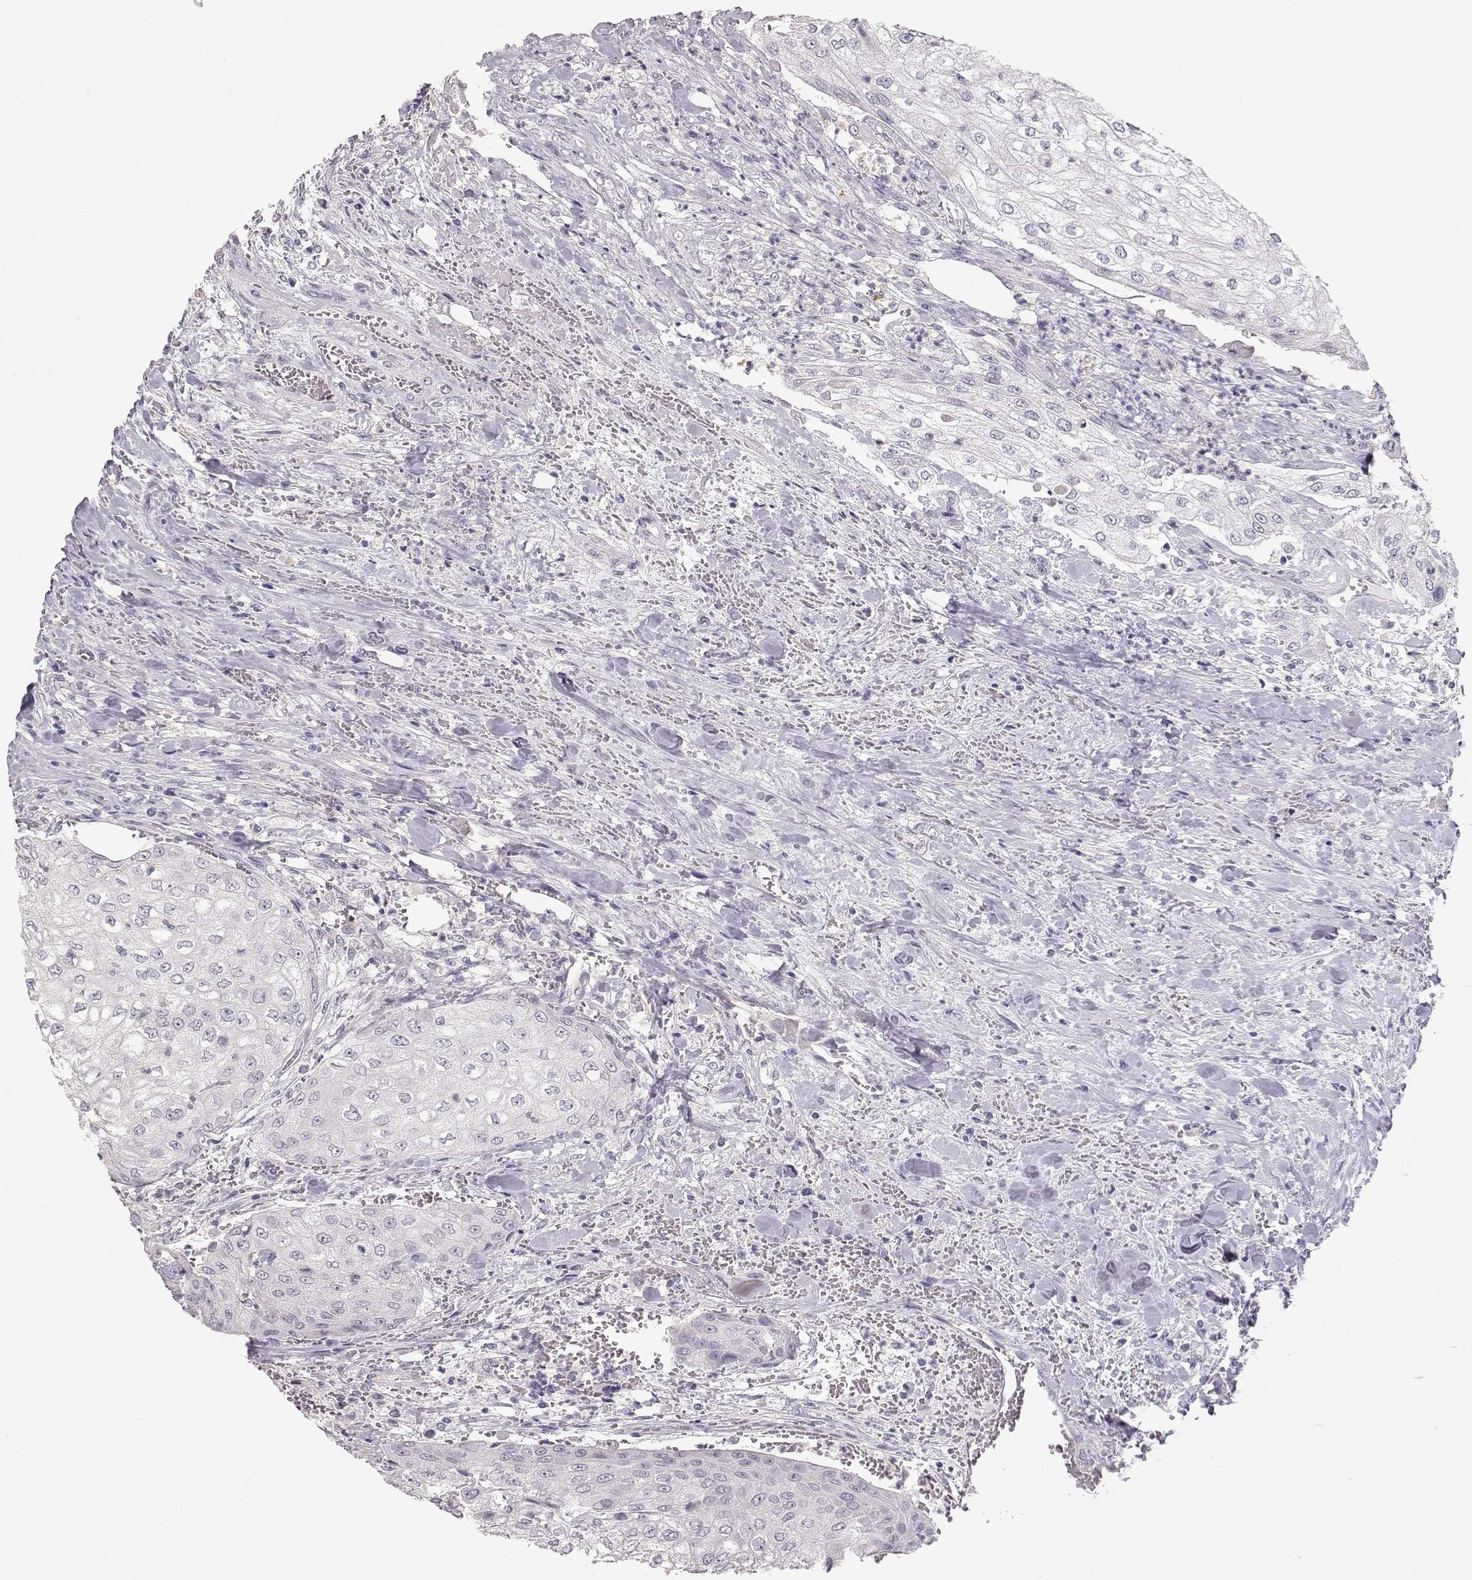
{"staining": {"intensity": "negative", "quantity": "none", "location": "none"}, "tissue": "urothelial cancer", "cell_type": "Tumor cells", "image_type": "cancer", "snomed": [{"axis": "morphology", "description": "Urothelial carcinoma, High grade"}, {"axis": "topography", "description": "Urinary bladder"}], "caption": "A high-resolution photomicrograph shows immunohistochemistry (IHC) staining of urothelial cancer, which shows no significant expression in tumor cells.", "gene": "SLC18A1", "patient": {"sex": "male", "age": 62}}